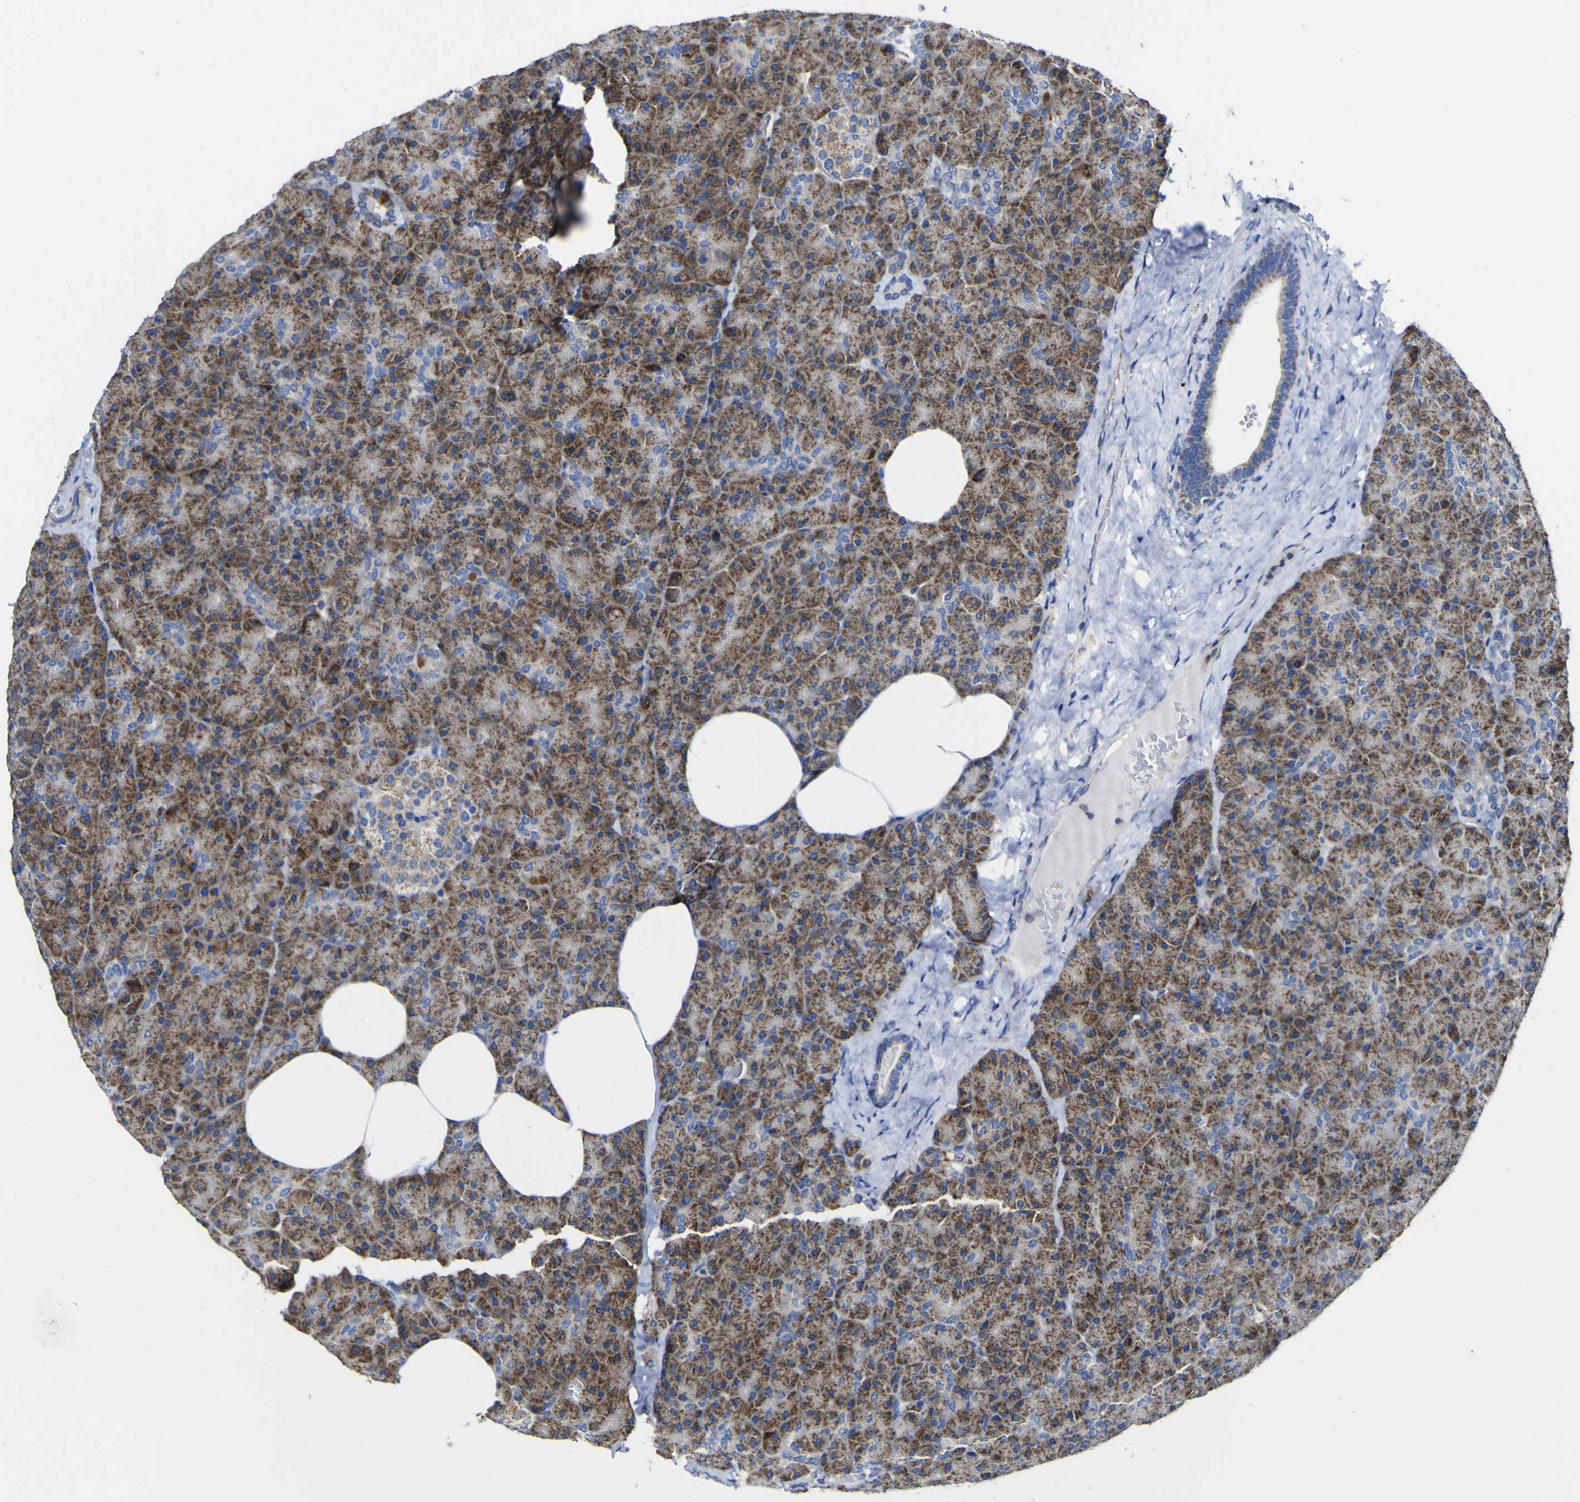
{"staining": {"intensity": "strong", "quantity": "25%-75%", "location": "cytoplasmic/membranous"}, "tissue": "pancreas", "cell_type": "Exocrine glandular cells", "image_type": "normal", "snomed": [{"axis": "morphology", "description": "Normal tissue, NOS"}, {"axis": "topography", "description": "Pancreas"}], "caption": "Protein expression analysis of normal pancreas demonstrates strong cytoplasmic/membranous staining in approximately 25%-75% of exocrine glandular cells.", "gene": "CCDC90B", "patient": {"sex": "female", "age": 35}}